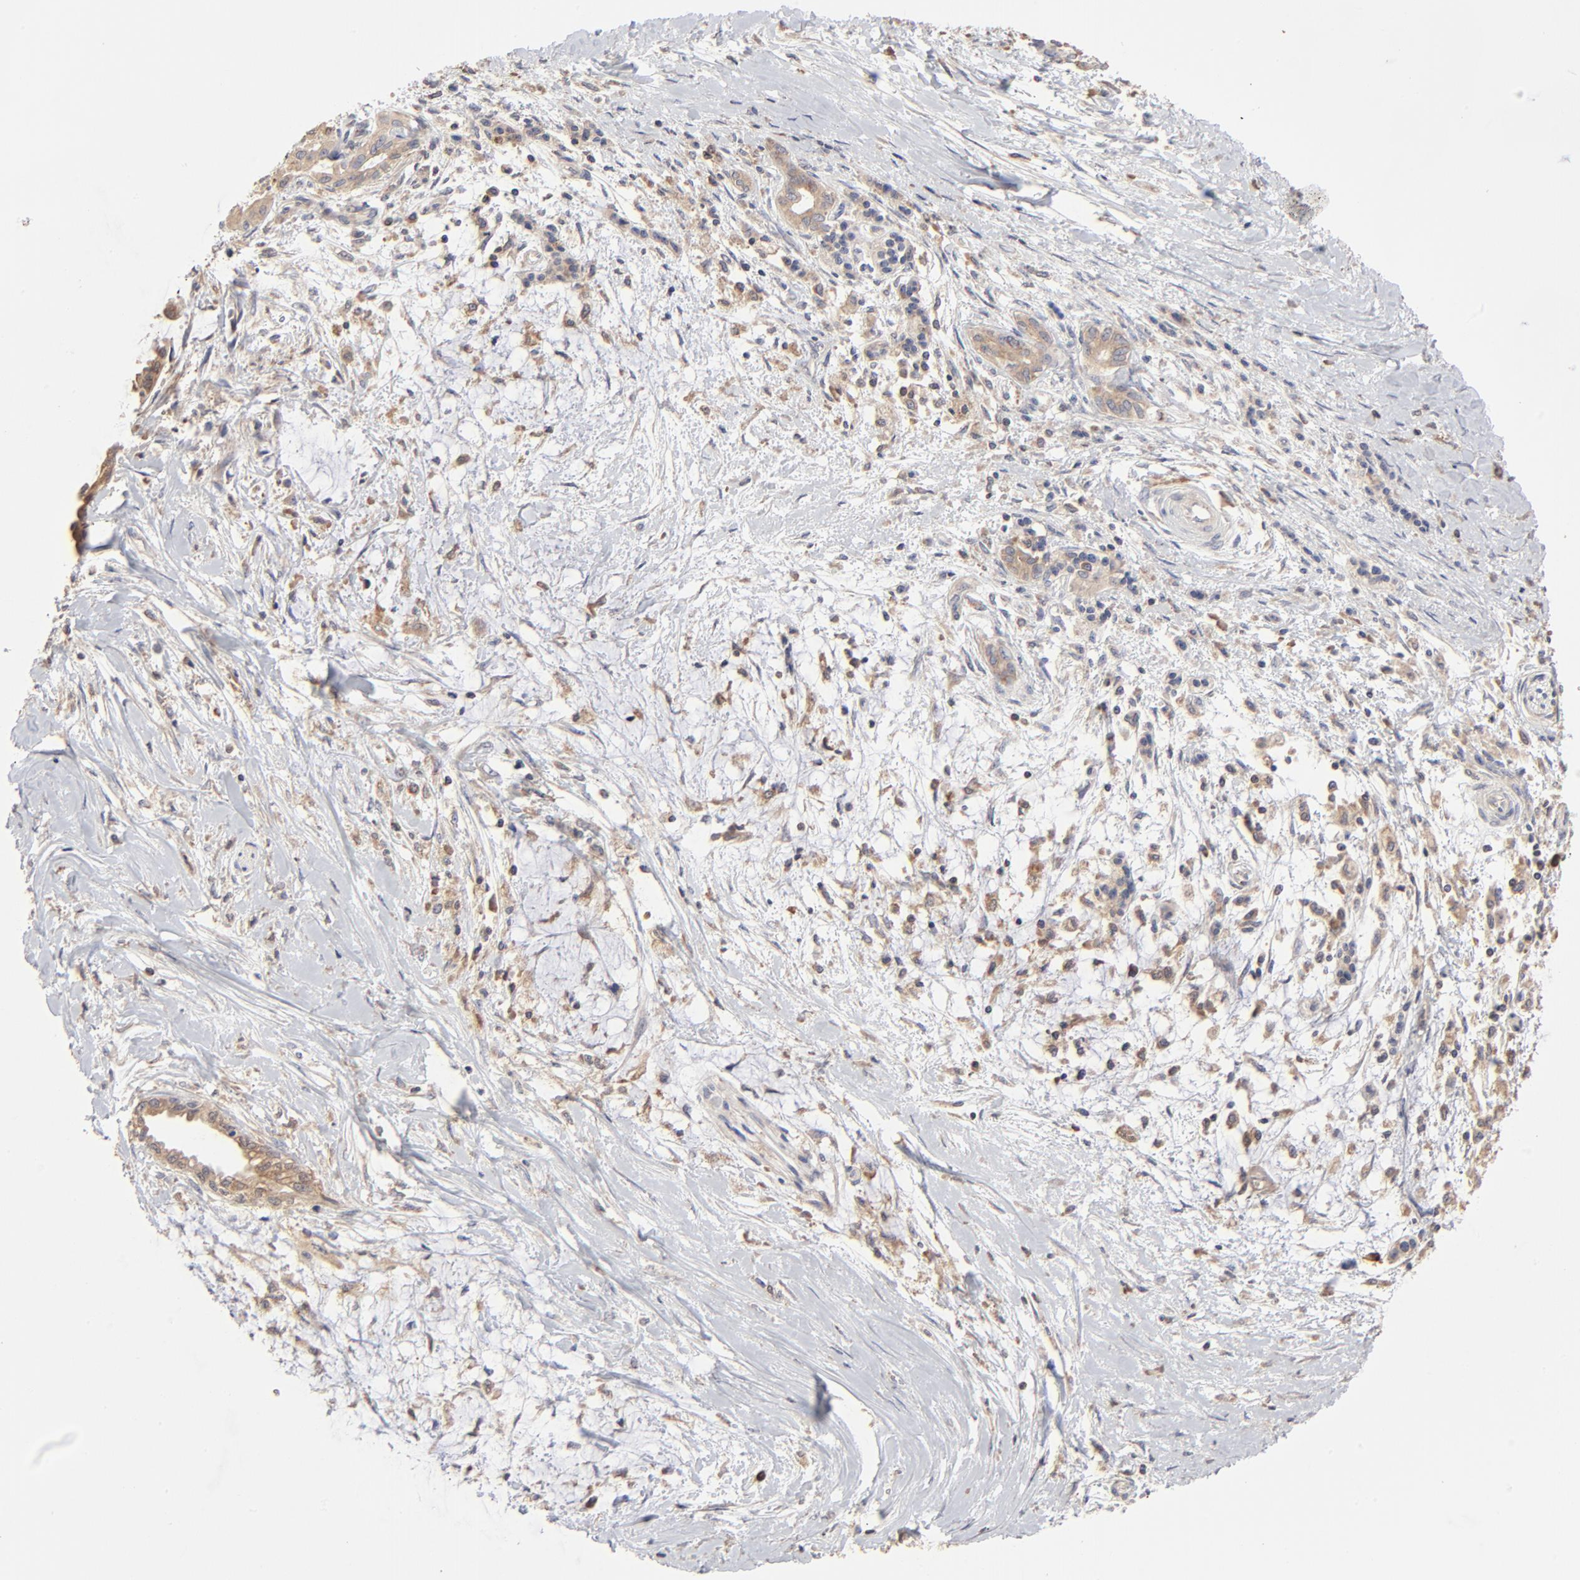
{"staining": {"intensity": "weak", "quantity": "25%-75%", "location": "cytoplasmic/membranous"}, "tissue": "pancreatic cancer", "cell_type": "Tumor cells", "image_type": "cancer", "snomed": [{"axis": "morphology", "description": "Adenocarcinoma, NOS"}, {"axis": "topography", "description": "Pancreas"}], "caption": "This histopathology image shows immunohistochemistry staining of pancreatic adenocarcinoma, with low weak cytoplasmic/membranous expression in approximately 25%-75% of tumor cells.", "gene": "RNF213", "patient": {"sex": "female", "age": 64}}